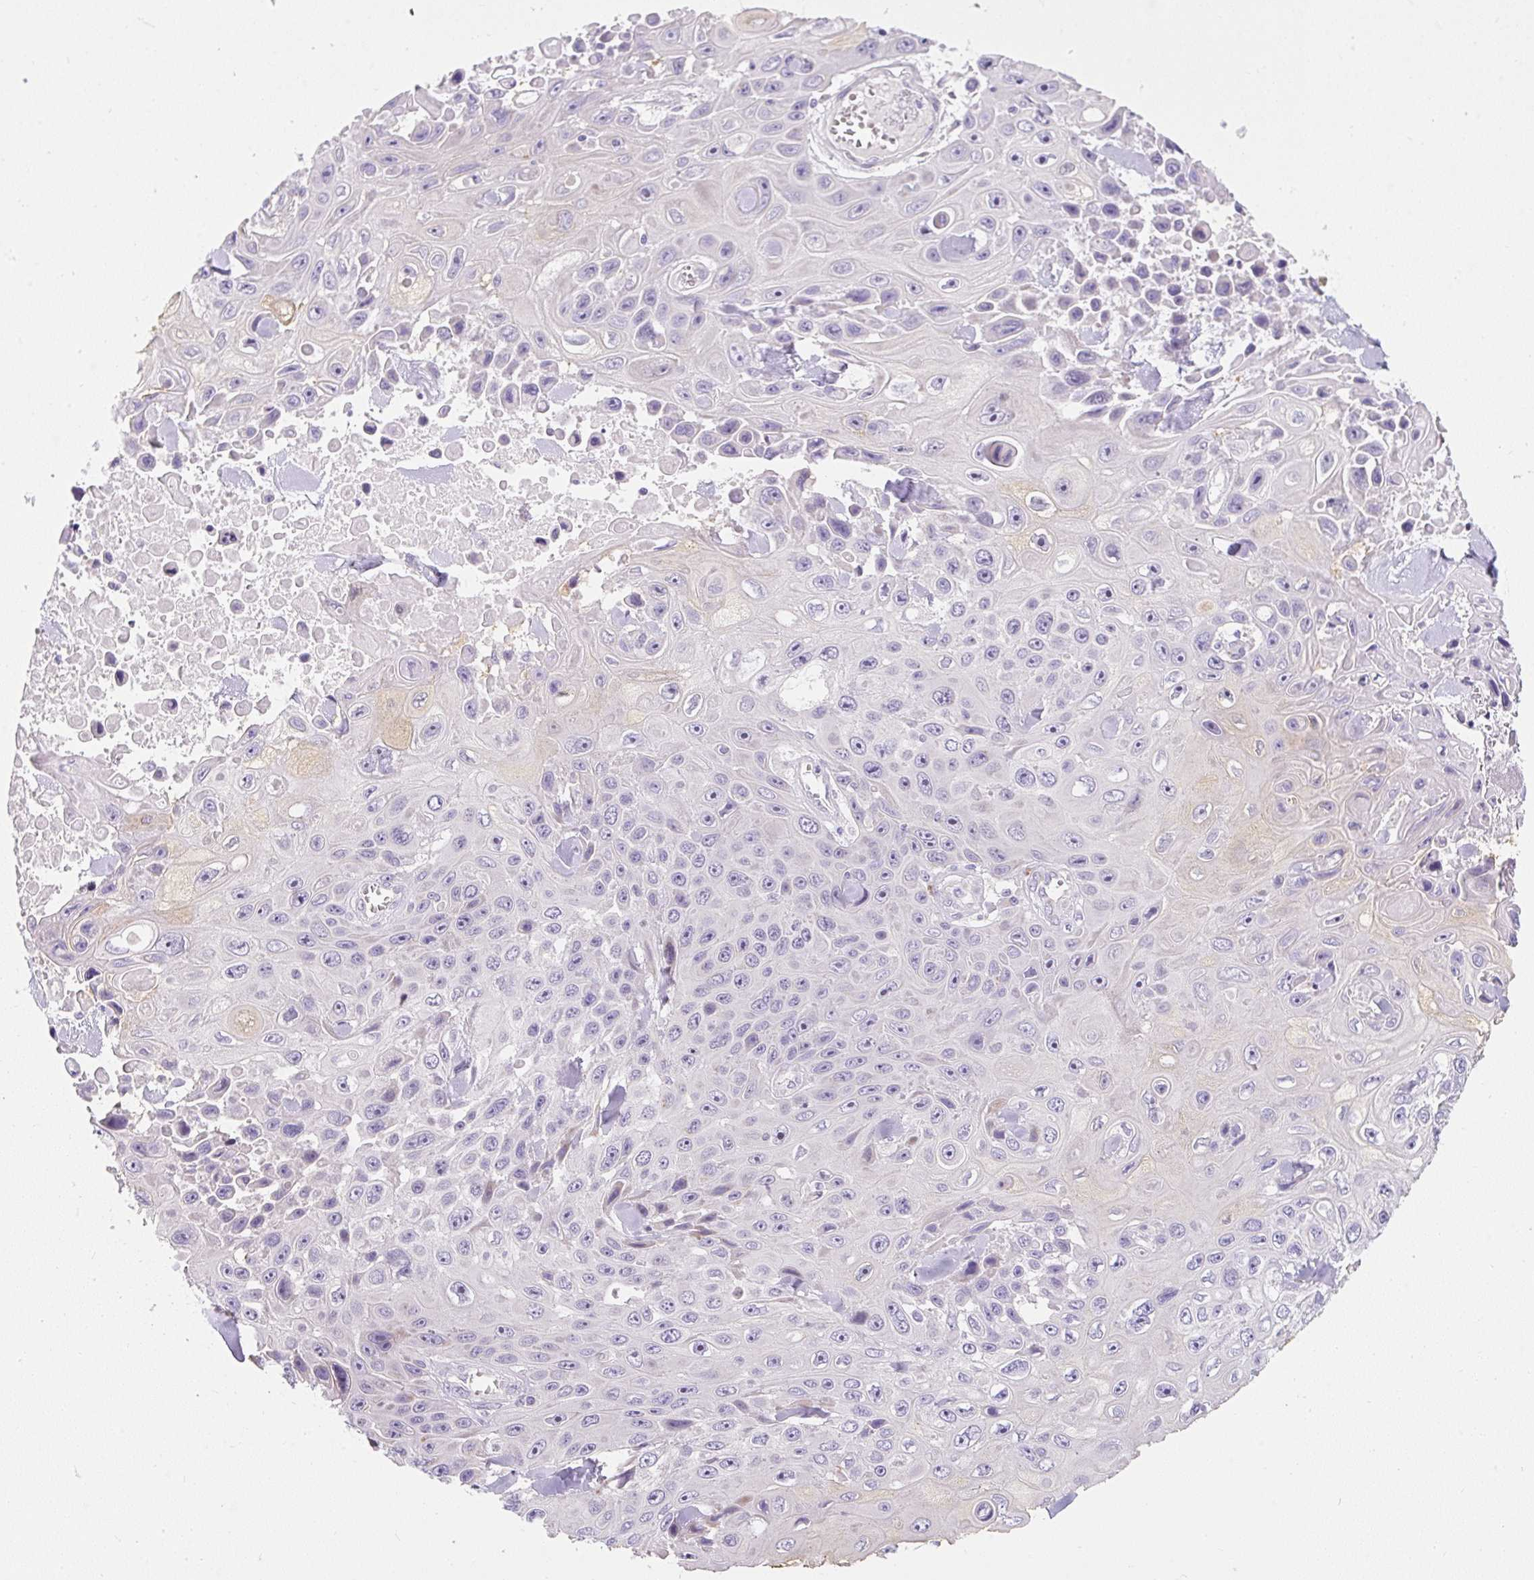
{"staining": {"intensity": "negative", "quantity": "none", "location": "none"}, "tissue": "skin cancer", "cell_type": "Tumor cells", "image_type": "cancer", "snomed": [{"axis": "morphology", "description": "Squamous cell carcinoma, NOS"}, {"axis": "topography", "description": "Skin"}], "caption": "DAB (3,3'-diaminobenzidine) immunohistochemical staining of human squamous cell carcinoma (skin) reveals no significant staining in tumor cells.", "gene": "DTX4", "patient": {"sex": "male", "age": 82}}